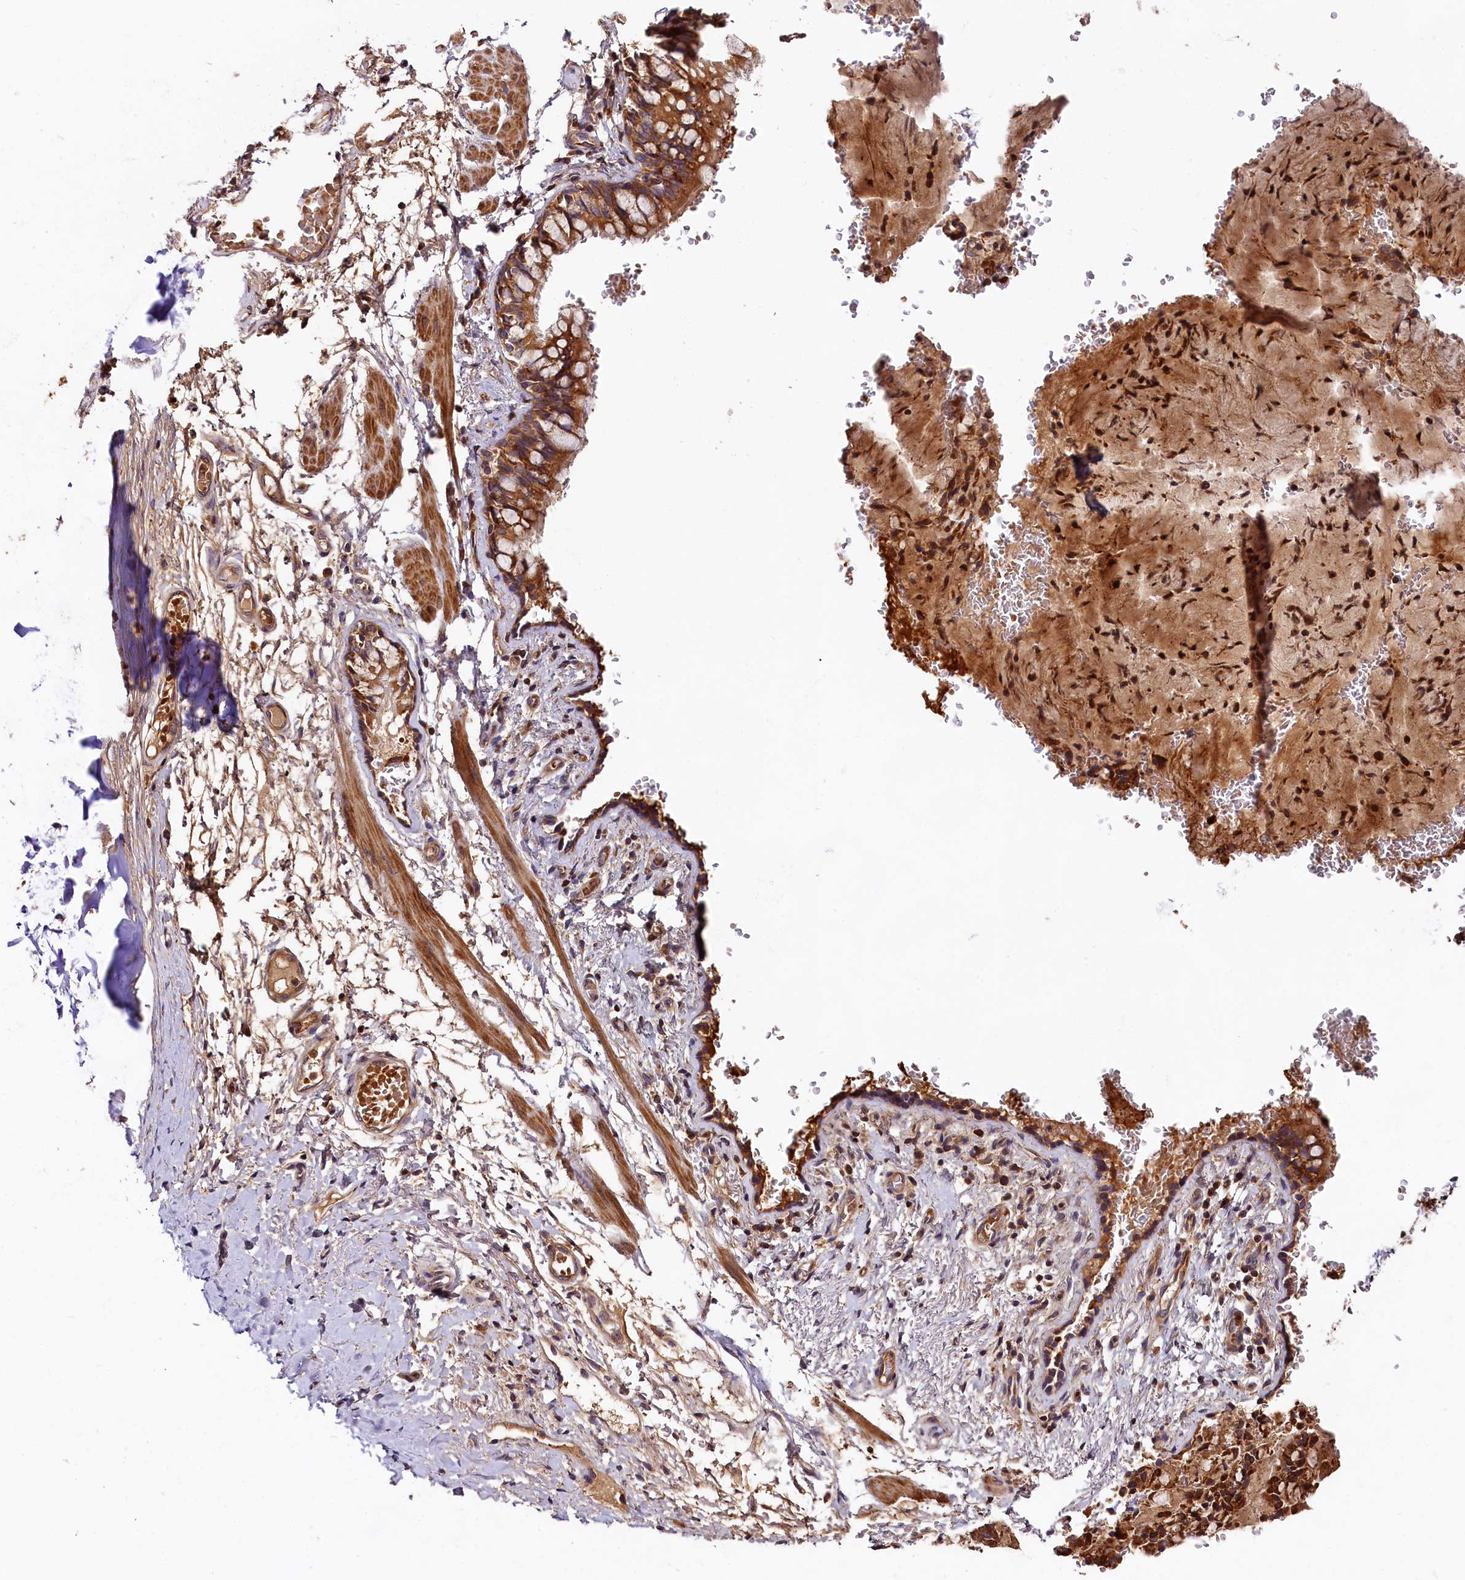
{"staining": {"intensity": "moderate", "quantity": ">75%", "location": "cytoplasmic/membranous"}, "tissue": "bronchus", "cell_type": "Respiratory epithelial cells", "image_type": "normal", "snomed": [{"axis": "morphology", "description": "Normal tissue, NOS"}, {"axis": "topography", "description": "Cartilage tissue"}, {"axis": "topography", "description": "Bronchus"}], "caption": "An image of human bronchus stained for a protein exhibits moderate cytoplasmic/membranous brown staining in respiratory epithelial cells.", "gene": "HMOX2", "patient": {"sex": "female", "age": 36}}